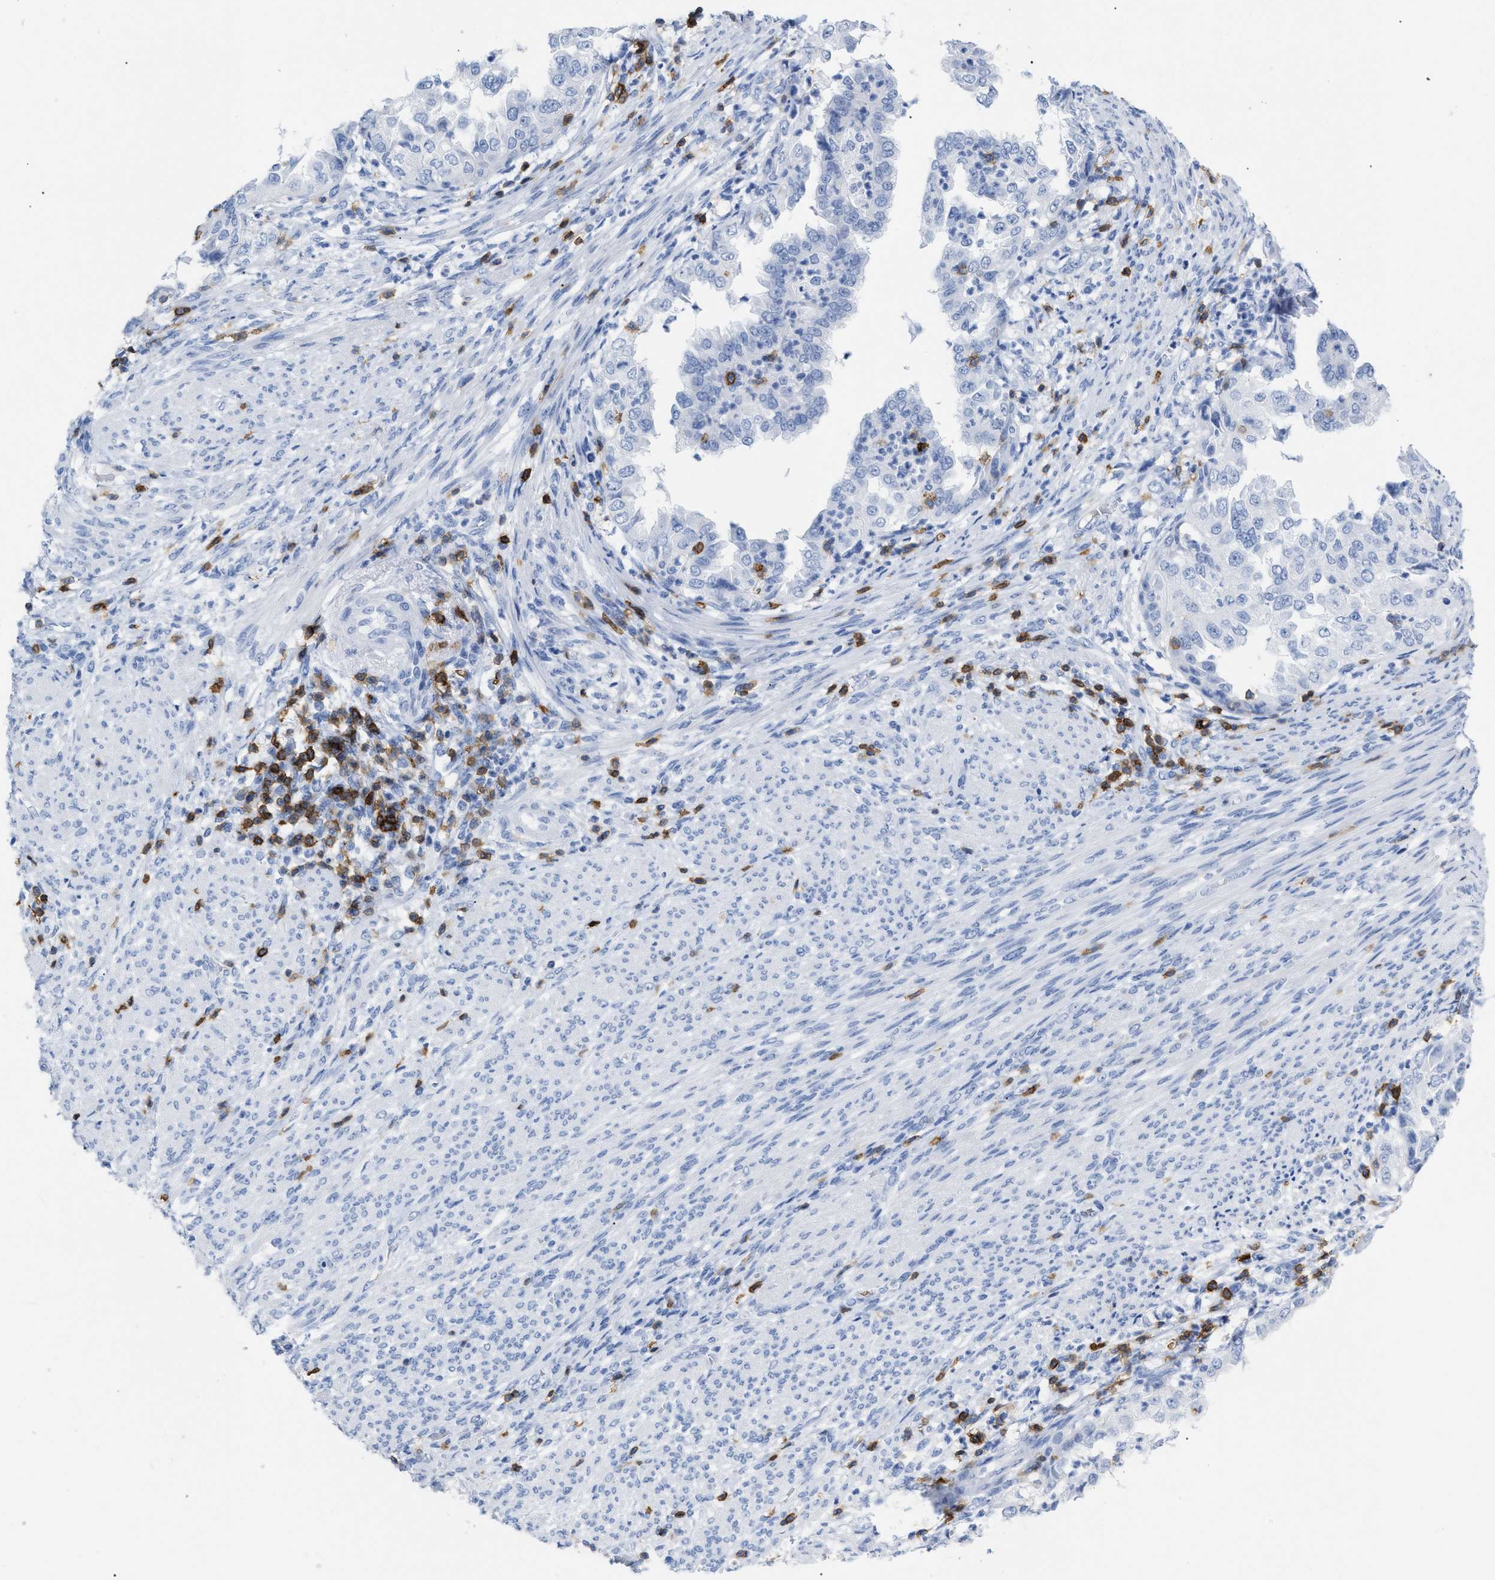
{"staining": {"intensity": "negative", "quantity": "none", "location": "none"}, "tissue": "endometrial cancer", "cell_type": "Tumor cells", "image_type": "cancer", "snomed": [{"axis": "morphology", "description": "Adenocarcinoma, NOS"}, {"axis": "topography", "description": "Endometrium"}], "caption": "Micrograph shows no protein staining in tumor cells of endometrial cancer tissue. (DAB immunohistochemistry (IHC), high magnification).", "gene": "CD5", "patient": {"sex": "female", "age": 85}}